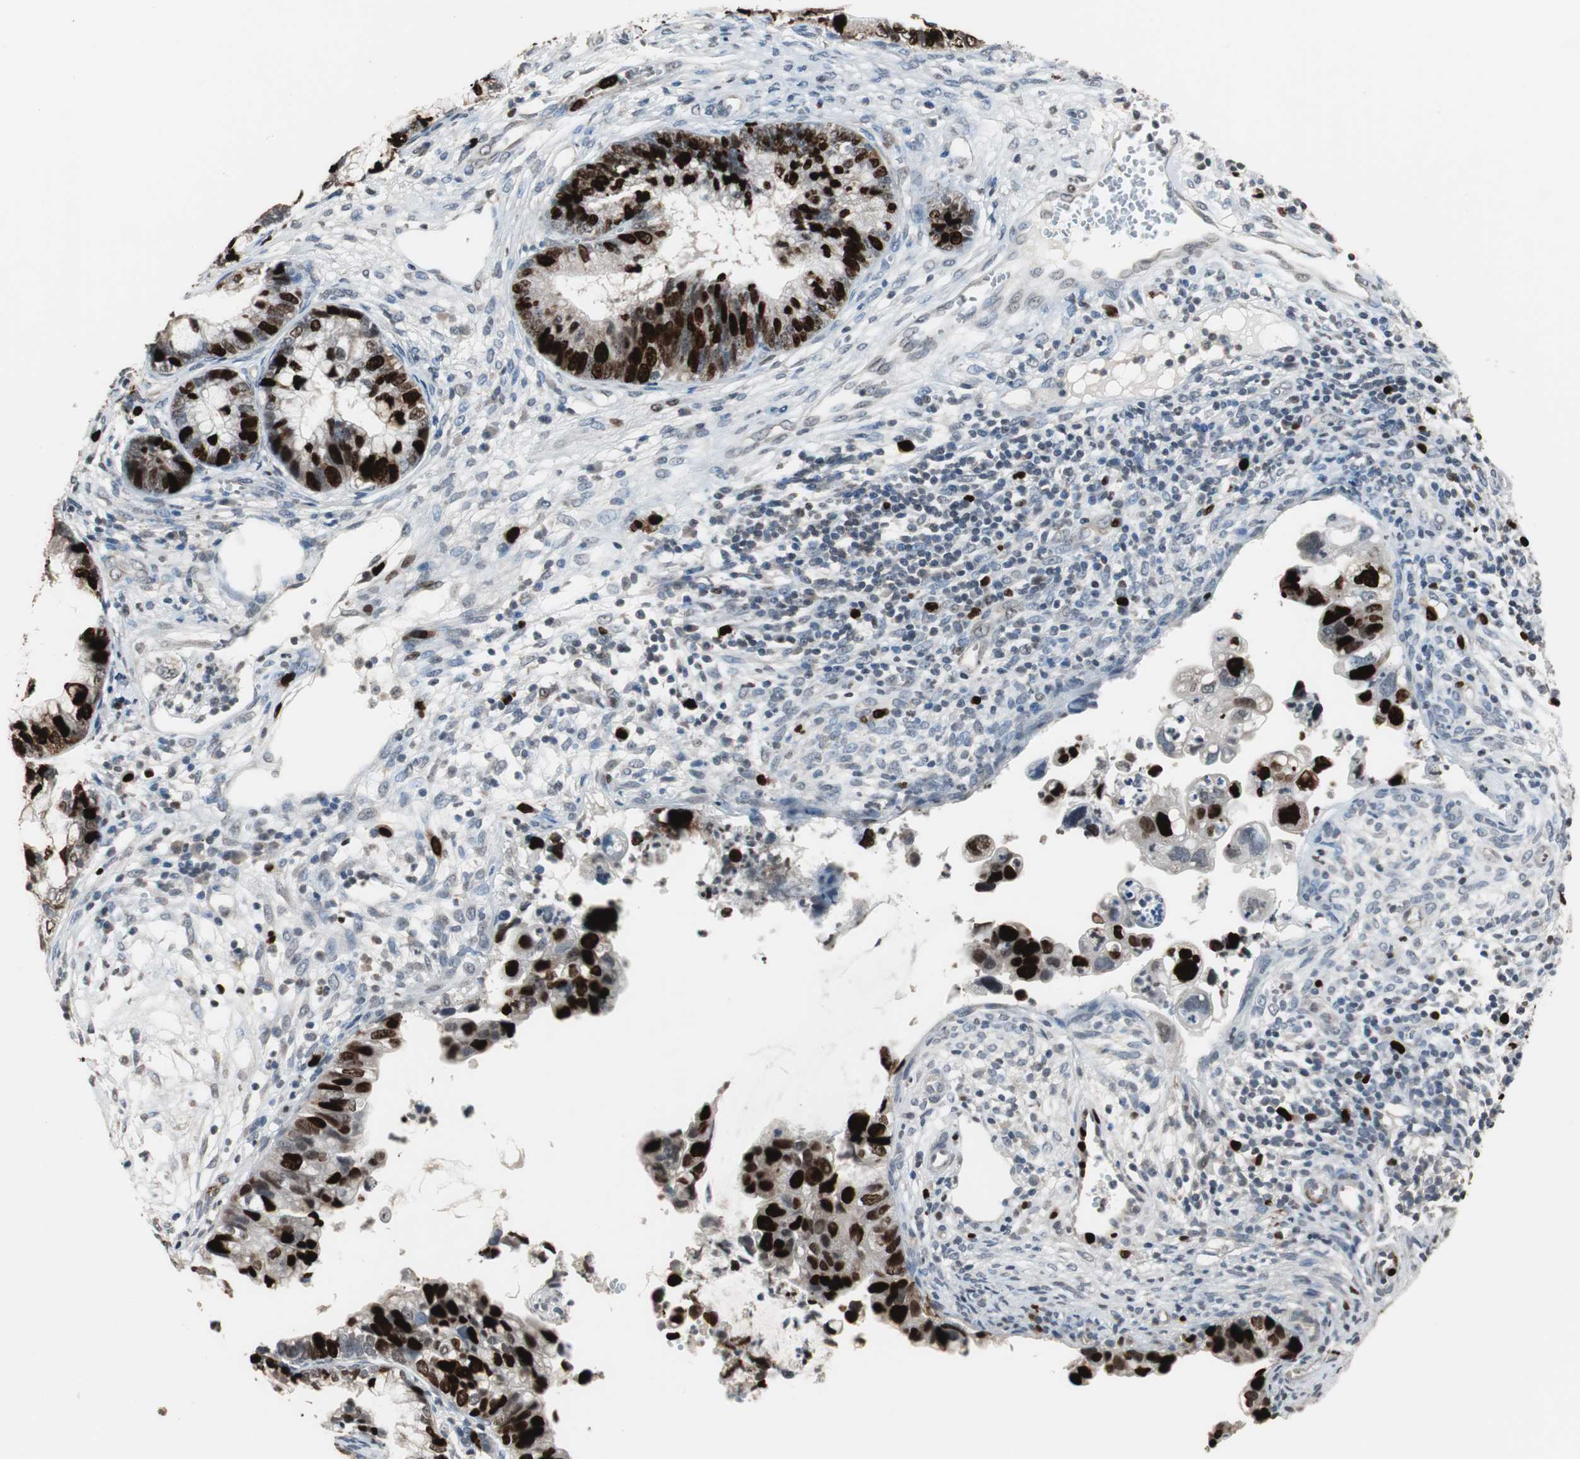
{"staining": {"intensity": "strong", "quantity": "25%-75%", "location": "nuclear"}, "tissue": "cervical cancer", "cell_type": "Tumor cells", "image_type": "cancer", "snomed": [{"axis": "morphology", "description": "Adenocarcinoma, NOS"}, {"axis": "topography", "description": "Cervix"}], "caption": "Cervical cancer (adenocarcinoma) stained with DAB (3,3'-diaminobenzidine) immunohistochemistry shows high levels of strong nuclear positivity in about 25%-75% of tumor cells. (Stains: DAB (3,3'-diaminobenzidine) in brown, nuclei in blue, Microscopy: brightfield microscopy at high magnification).", "gene": "TOP2A", "patient": {"sex": "female", "age": 44}}